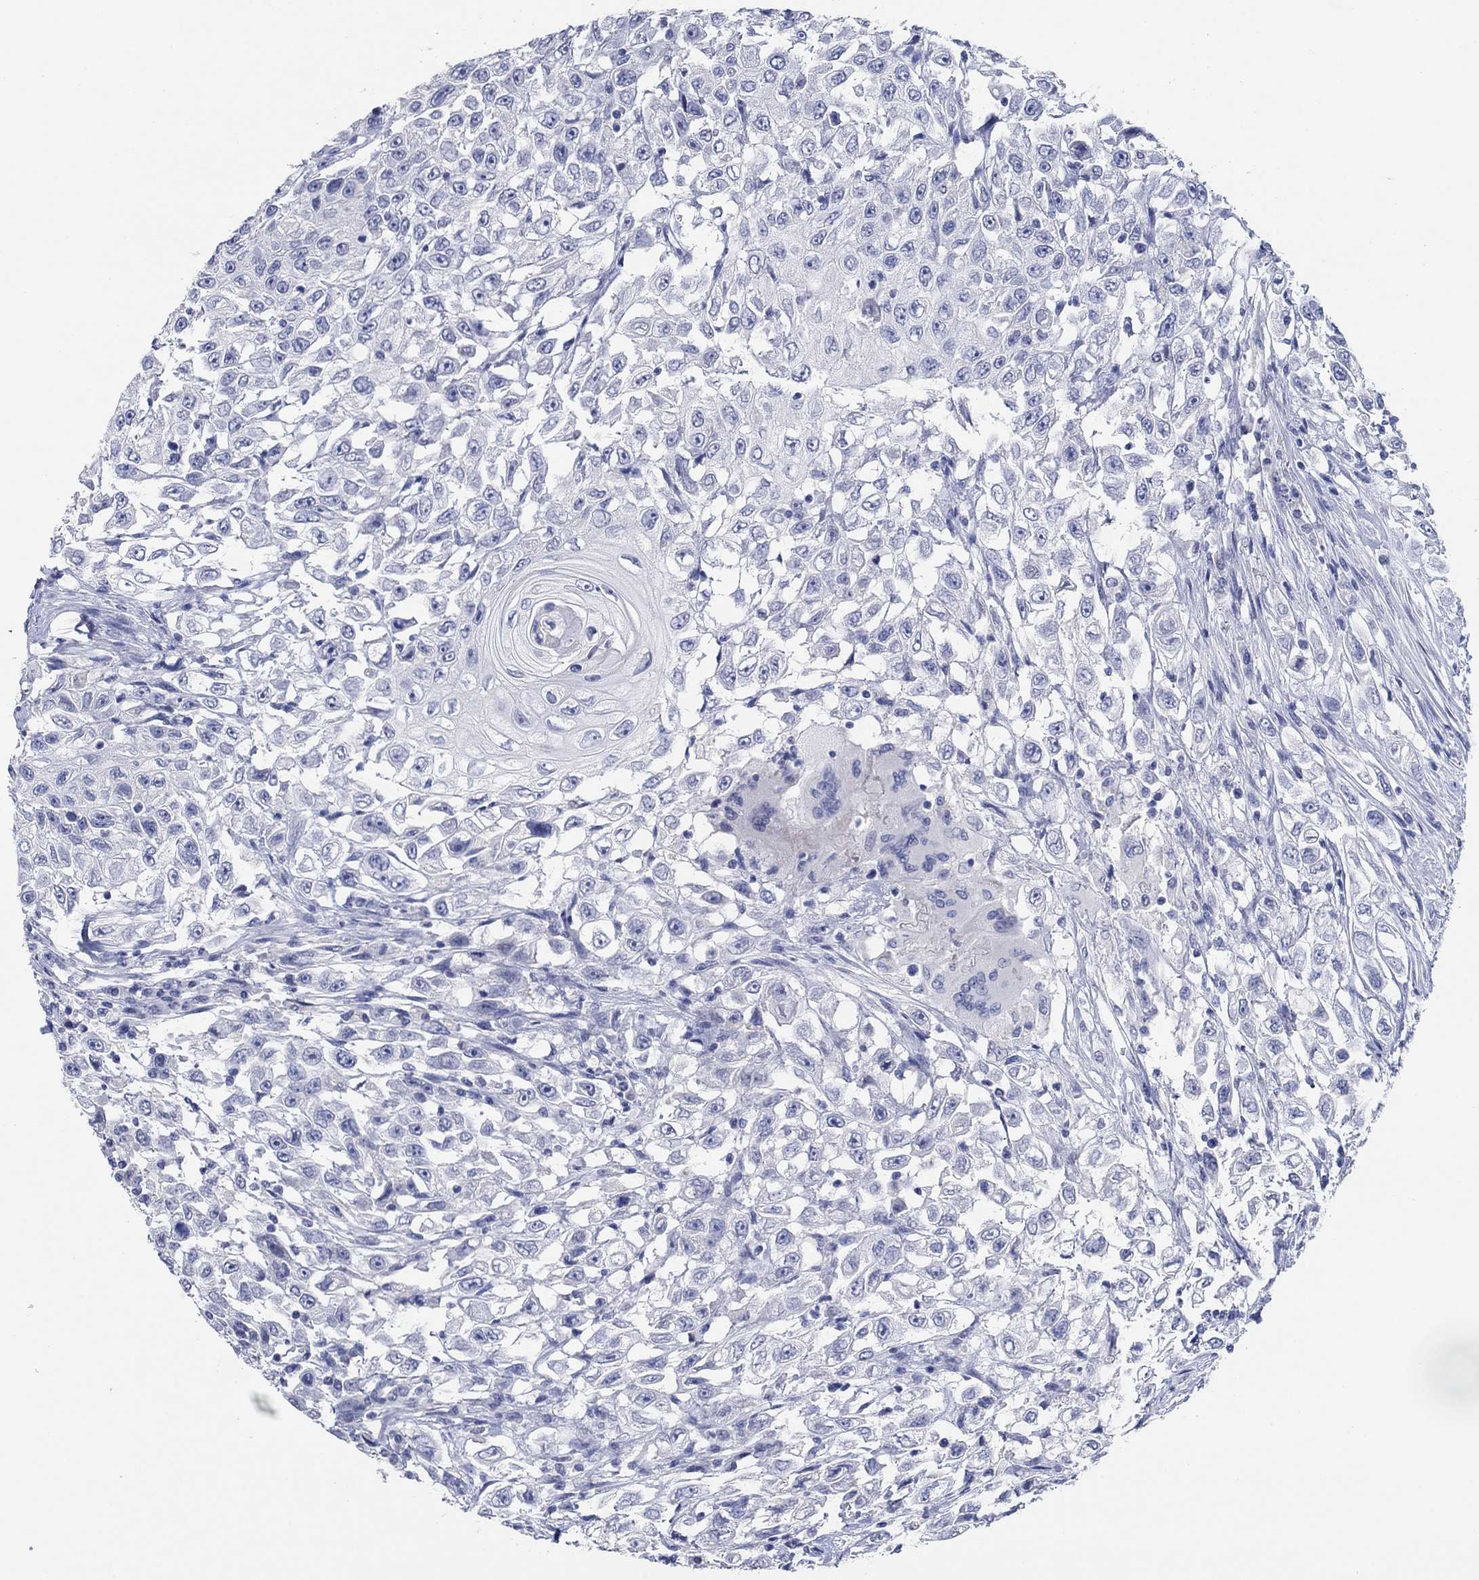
{"staining": {"intensity": "negative", "quantity": "none", "location": "none"}, "tissue": "urothelial cancer", "cell_type": "Tumor cells", "image_type": "cancer", "snomed": [{"axis": "morphology", "description": "Urothelial carcinoma, High grade"}, {"axis": "topography", "description": "Urinary bladder"}], "caption": "Immunohistochemistry of urothelial carcinoma (high-grade) demonstrates no positivity in tumor cells.", "gene": "POU5F1", "patient": {"sex": "female", "age": 56}}